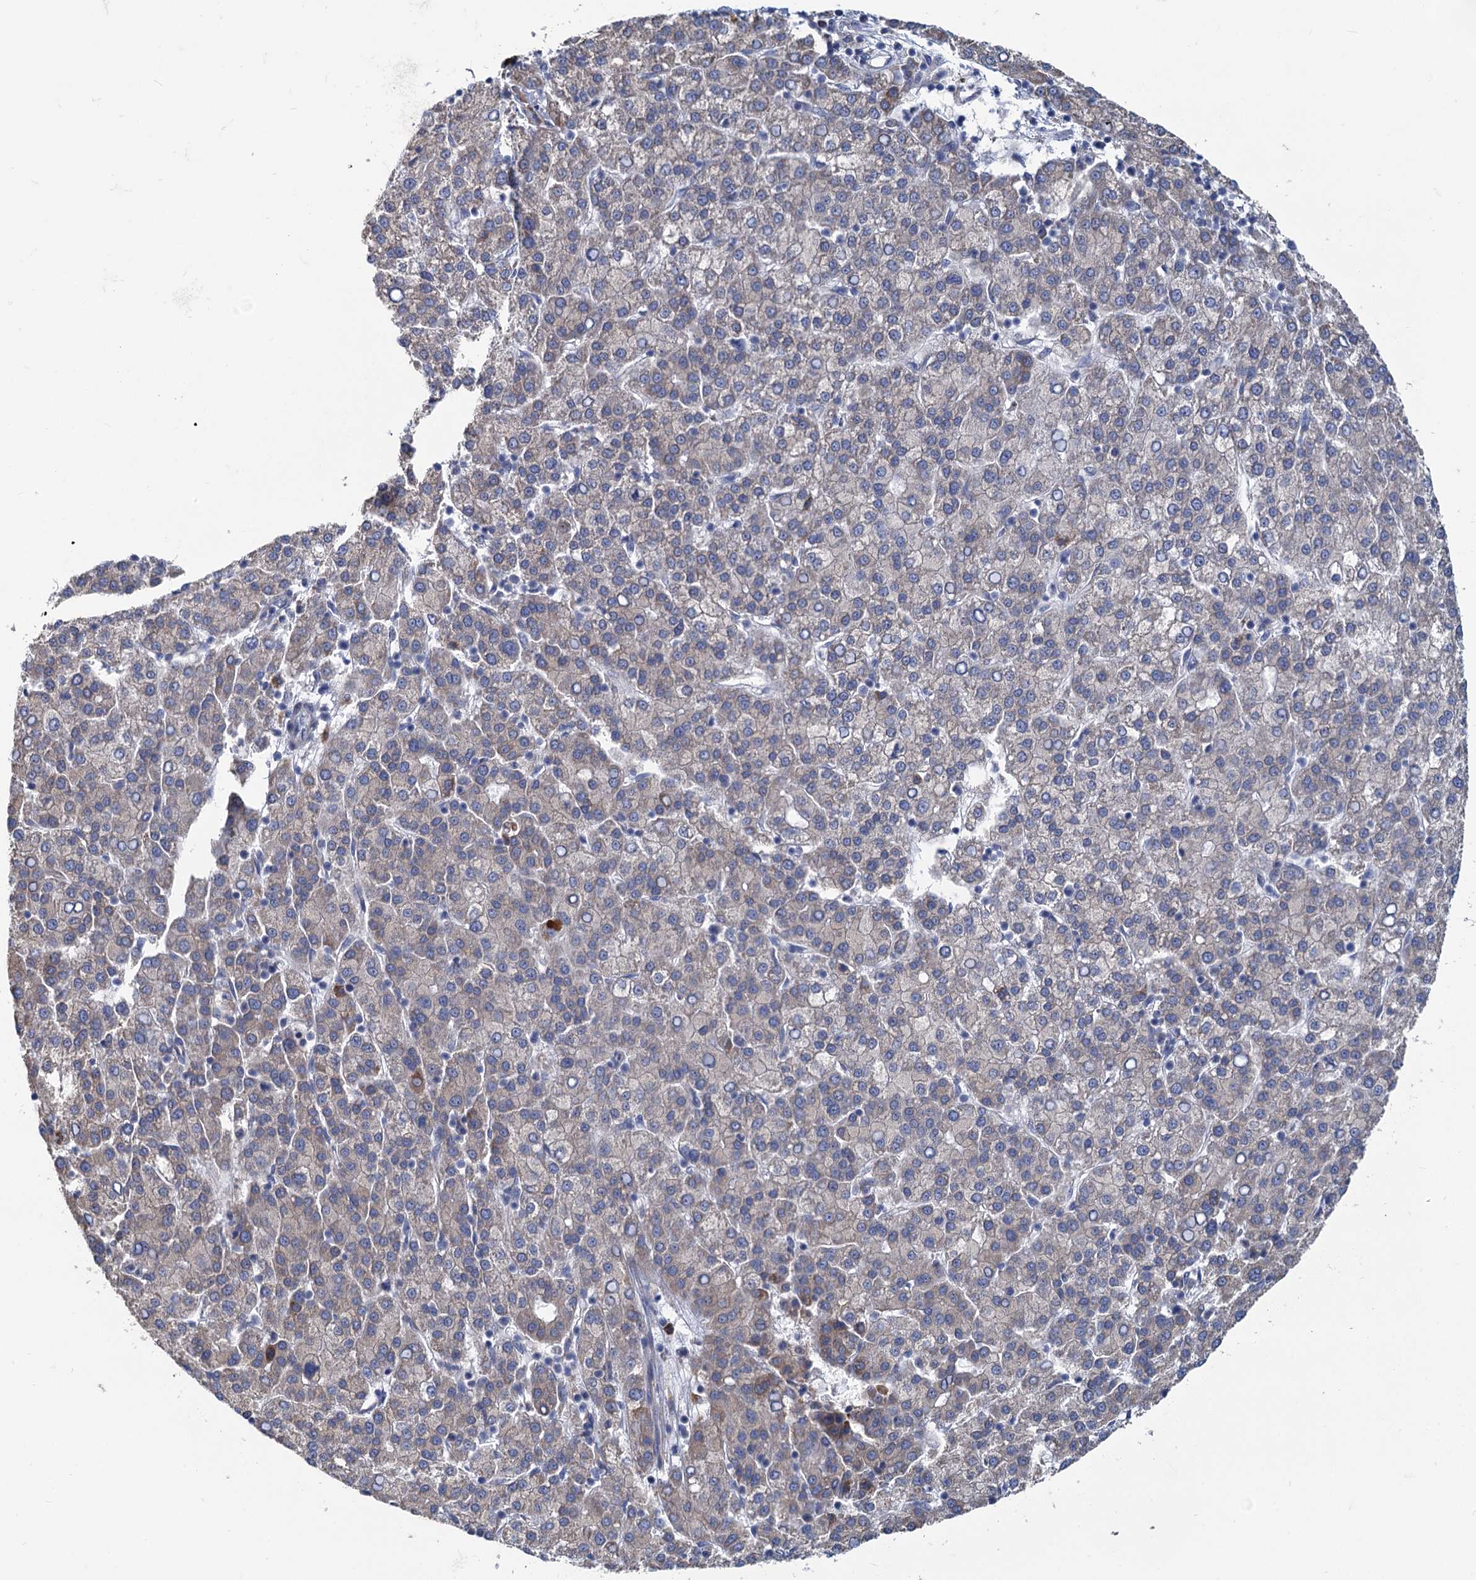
{"staining": {"intensity": "negative", "quantity": "none", "location": "none"}, "tissue": "liver cancer", "cell_type": "Tumor cells", "image_type": "cancer", "snomed": [{"axis": "morphology", "description": "Carcinoma, Hepatocellular, NOS"}, {"axis": "topography", "description": "Liver"}], "caption": "Liver hepatocellular carcinoma stained for a protein using immunohistochemistry (IHC) shows no expression tumor cells.", "gene": "PRSS35", "patient": {"sex": "female", "age": 58}}